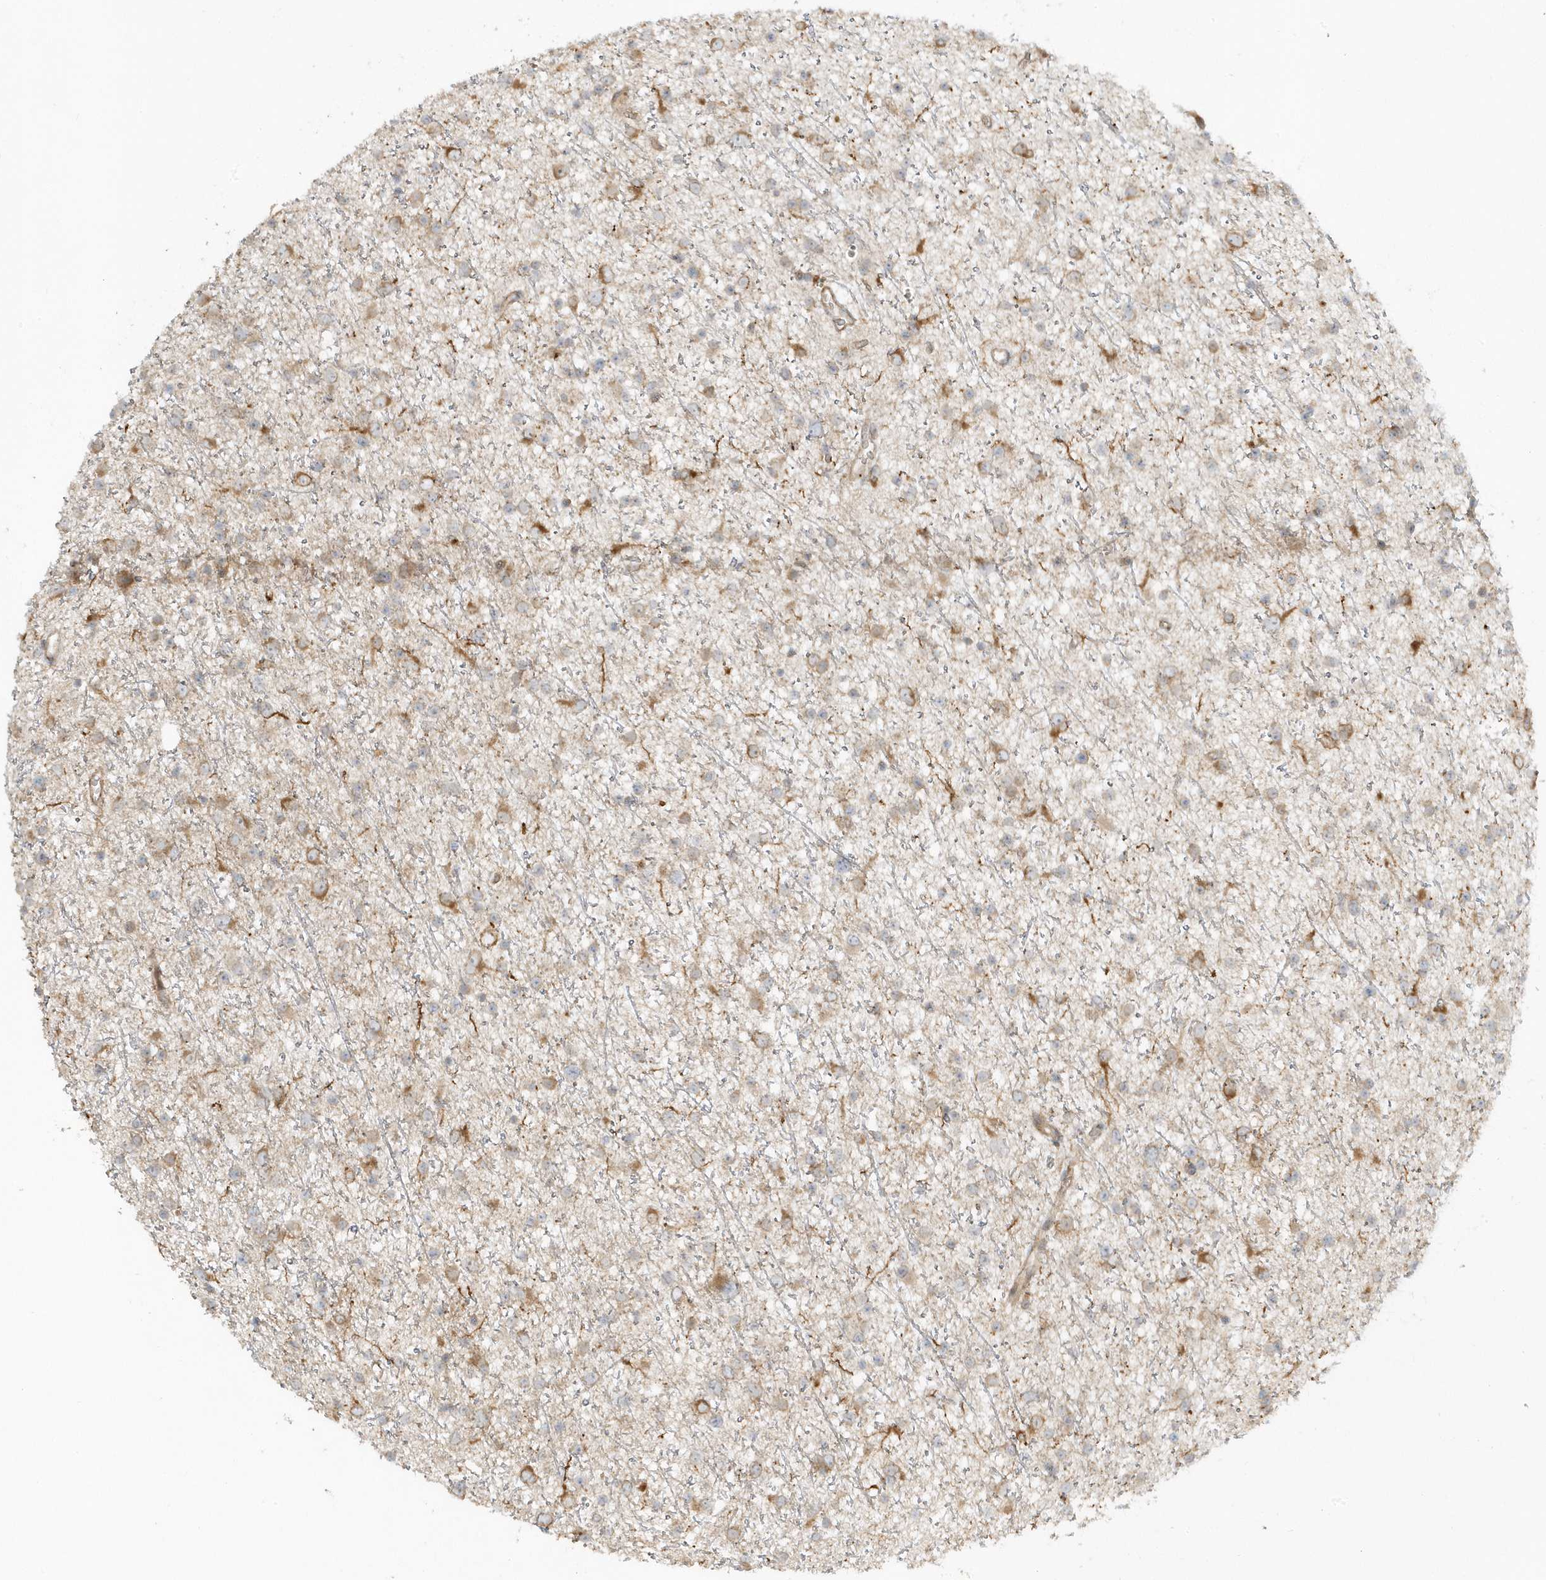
{"staining": {"intensity": "moderate", "quantity": "<25%", "location": "cytoplasmic/membranous"}, "tissue": "glioma", "cell_type": "Tumor cells", "image_type": "cancer", "snomed": [{"axis": "morphology", "description": "Glioma, malignant, Low grade"}, {"axis": "topography", "description": "Cerebral cortex"}], "caption": "An image of low-grade glioma (malignant) stained for a protein exhibits moderate cytoplasmic/membranous brown staining in tumor cells.", "gene": "ZBTB8A", "patient": {"sex": "female", "age": 39}}